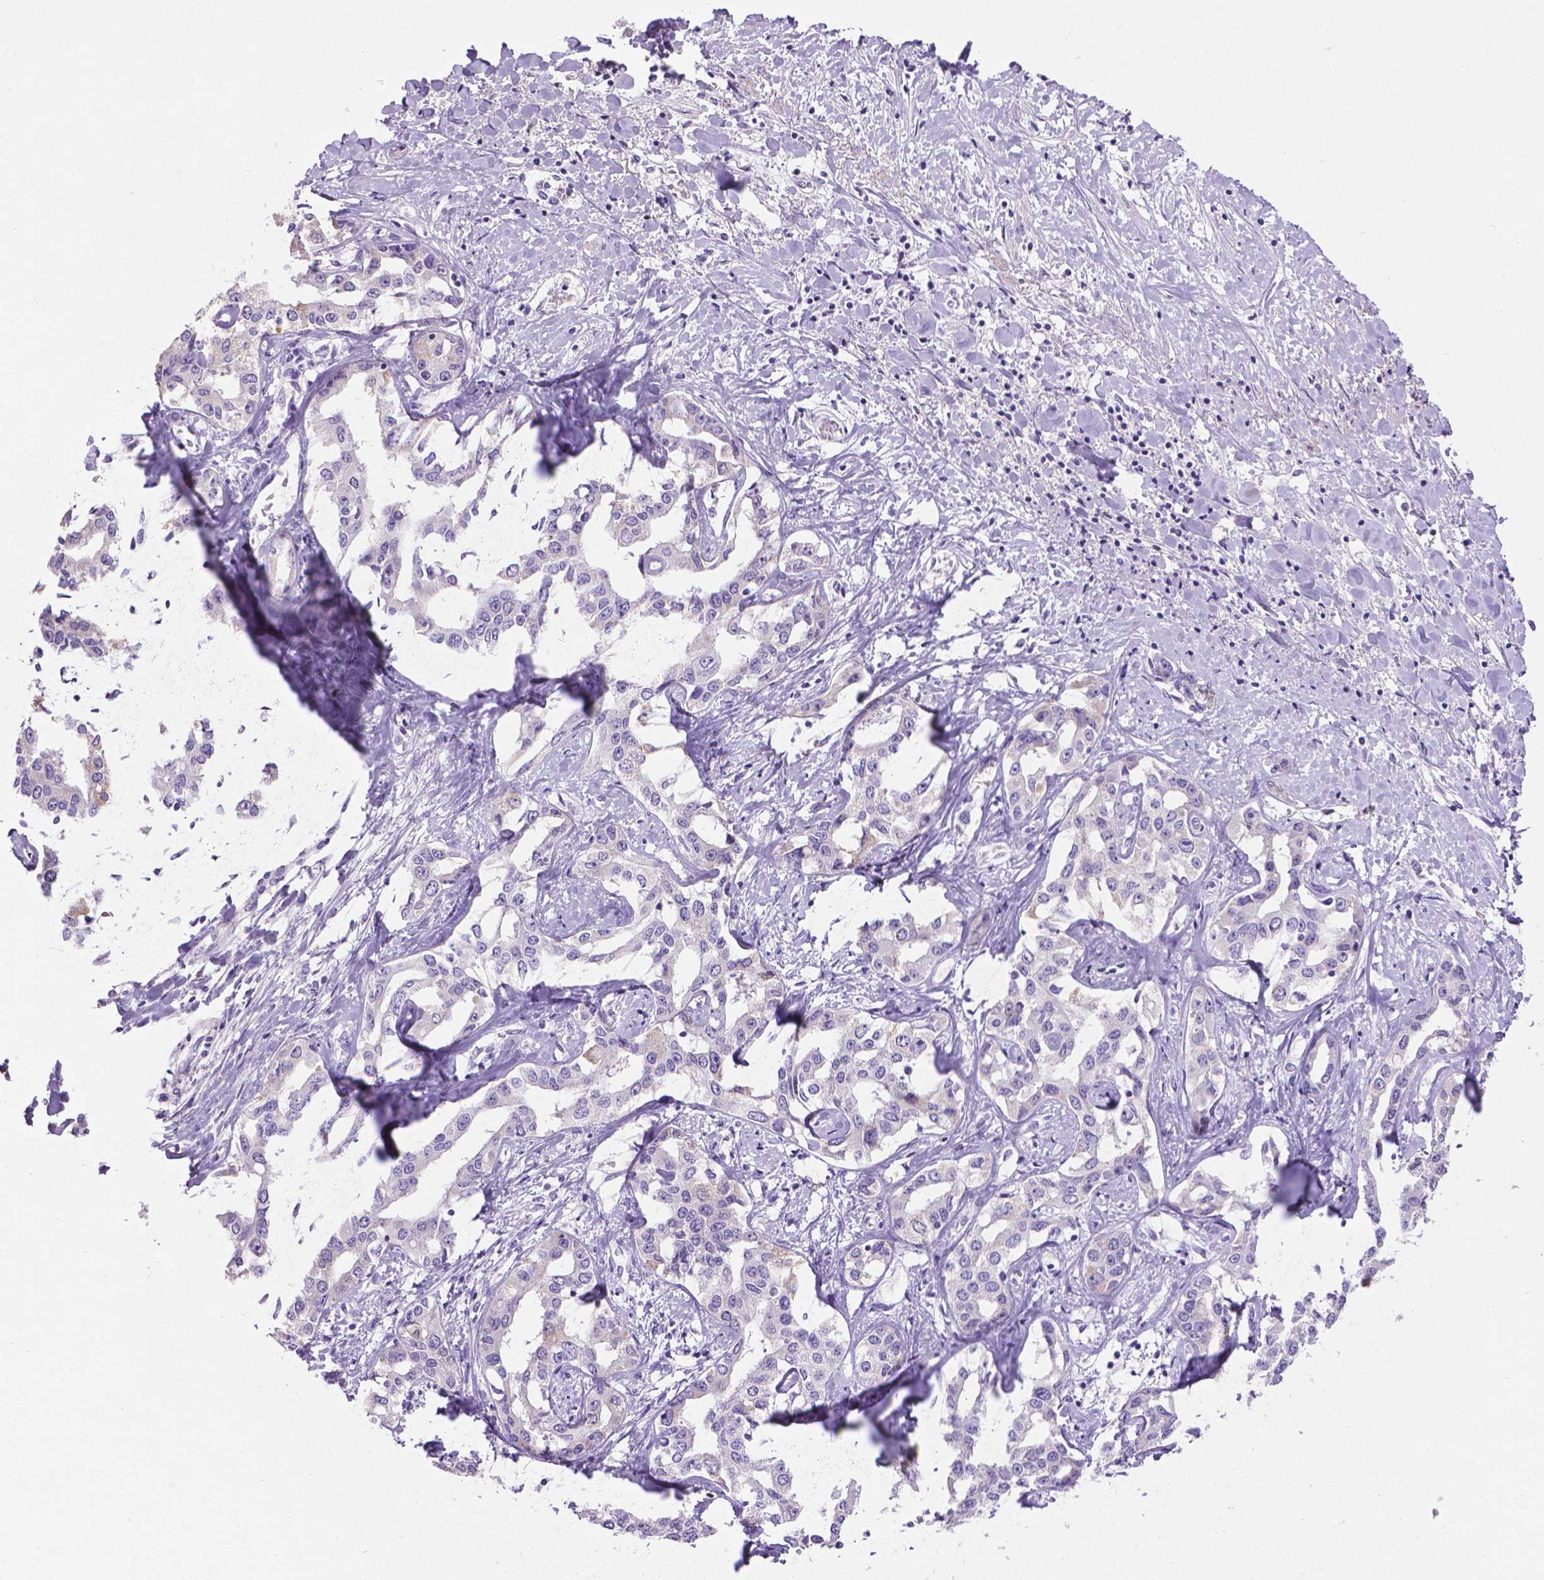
{"staining": {"intensity": "negative", "quantity": "none", "location": "none"}, "tissue": "liver cancer", "cell_type": "Tumor cells", "image_type": "cancer", "snomed": [{"axis": "morphology", "description": "Cholangiocarcinoma"}, {"axis": "topography", "description": "Liver"}], "caption": "Immunohistochemical staining of cholangiocarcinoma (liver) reveals no significant expression in tumor cells. (Stains: DAB (3,3'-diaminobenzidine) IHC with hematoxylin counter stain, Microscopy: brightfield microscopy at high magnification).", "gene": "PNMA2", "patient": {"sex": "male", "age": 59}}